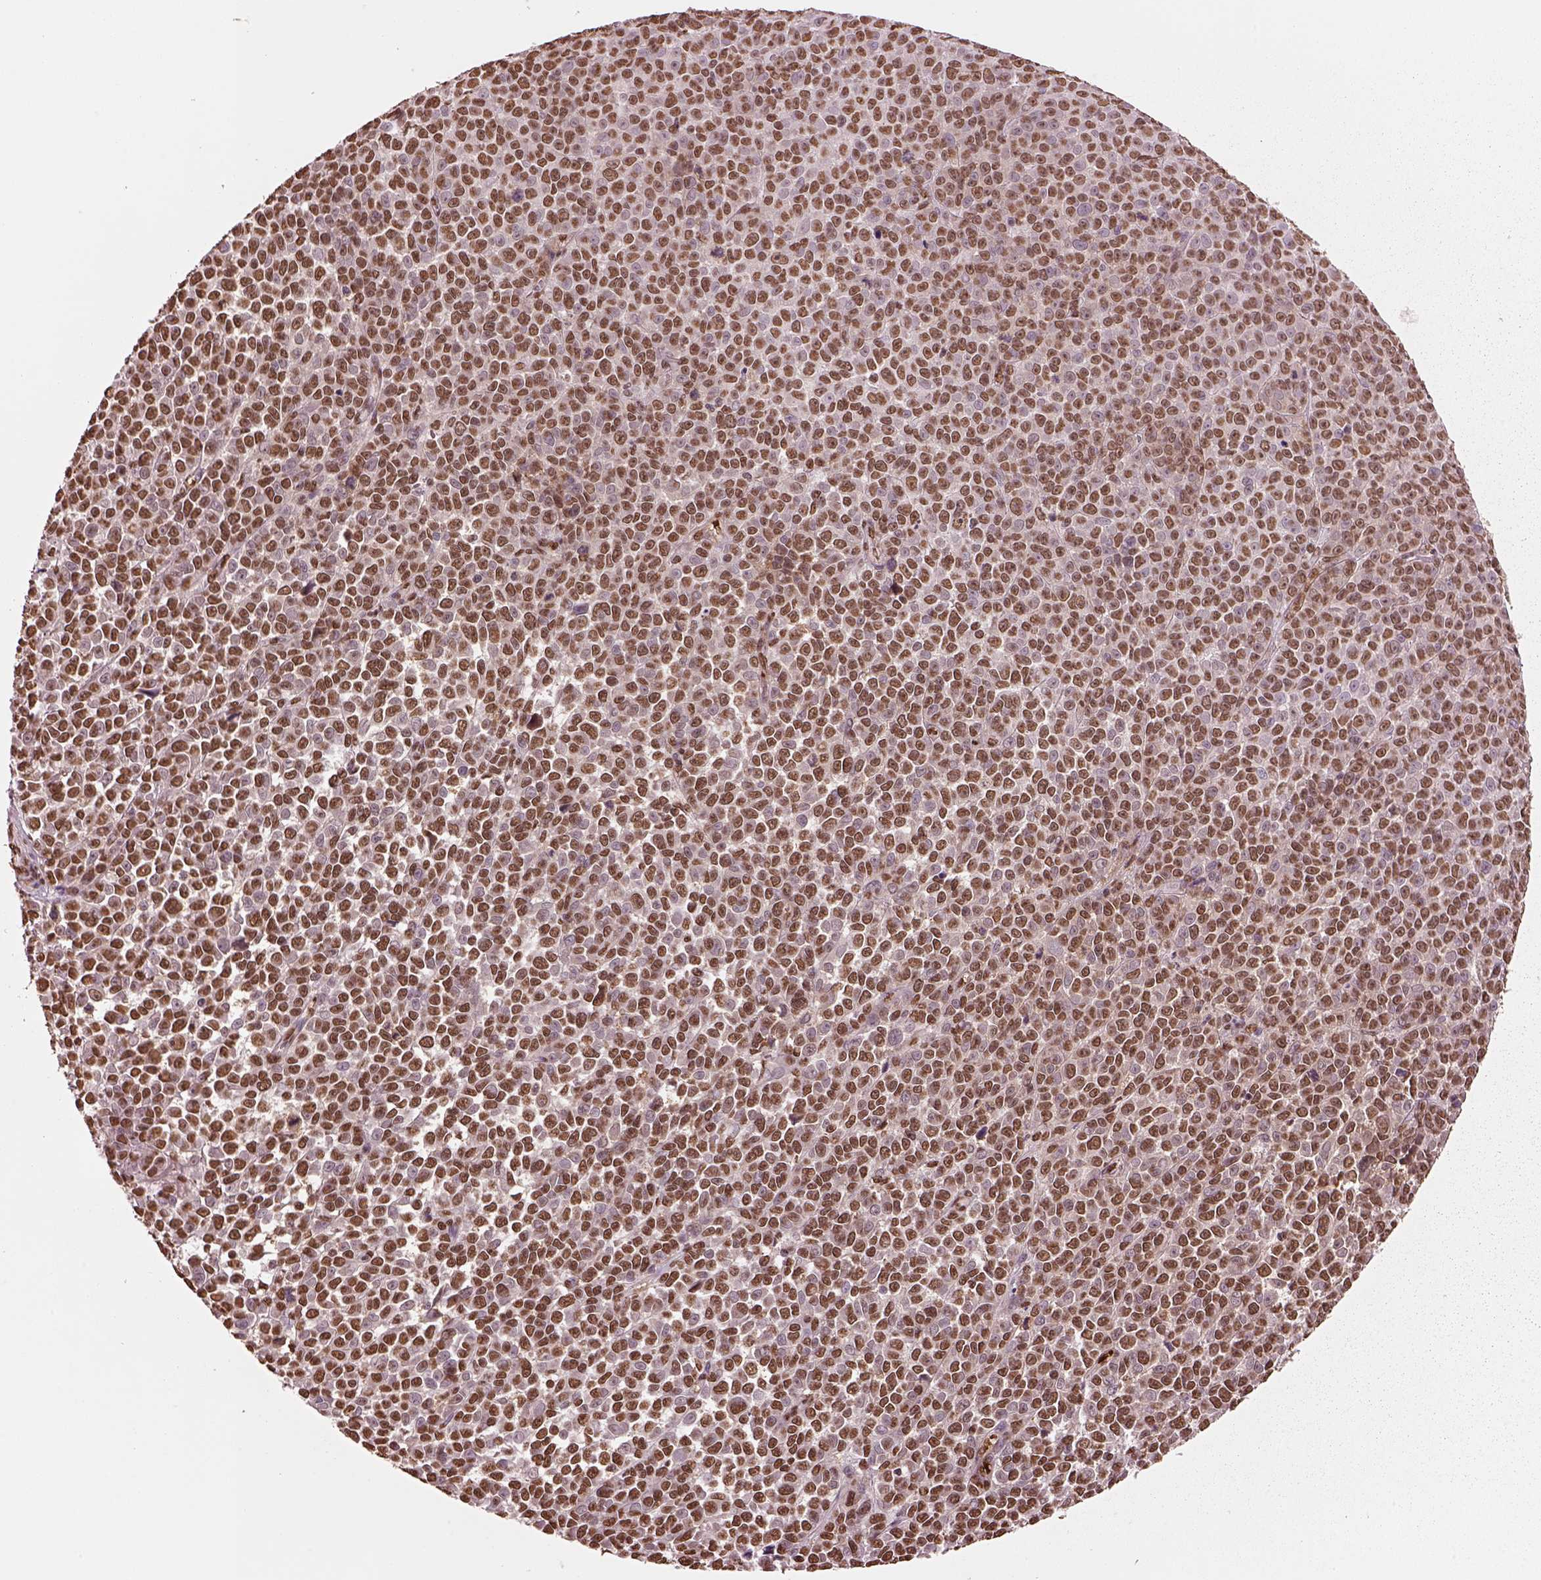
{"staining": {"intensity": "moderate", "quantity": ">75%", "location": "nuclear"}, "tissue": "melanoma", "cell_type": "Tumor cells", "image_type": "cancer", "snomed": [{"axis": "morphology", "description": "Malignant melanoma, NOS"}, {"axis": "topography", "description": "Skin"}], "caption": "Immunohistochemistry of human malignant melanoma shows medium levels of moderate nuclear positivity in approximately >75% of tumor cells. (Brightfield microscopy of DAB IHC at high magnification).", "gene": "DDX3X", "patient": {"sex": "female", "age": 95}}